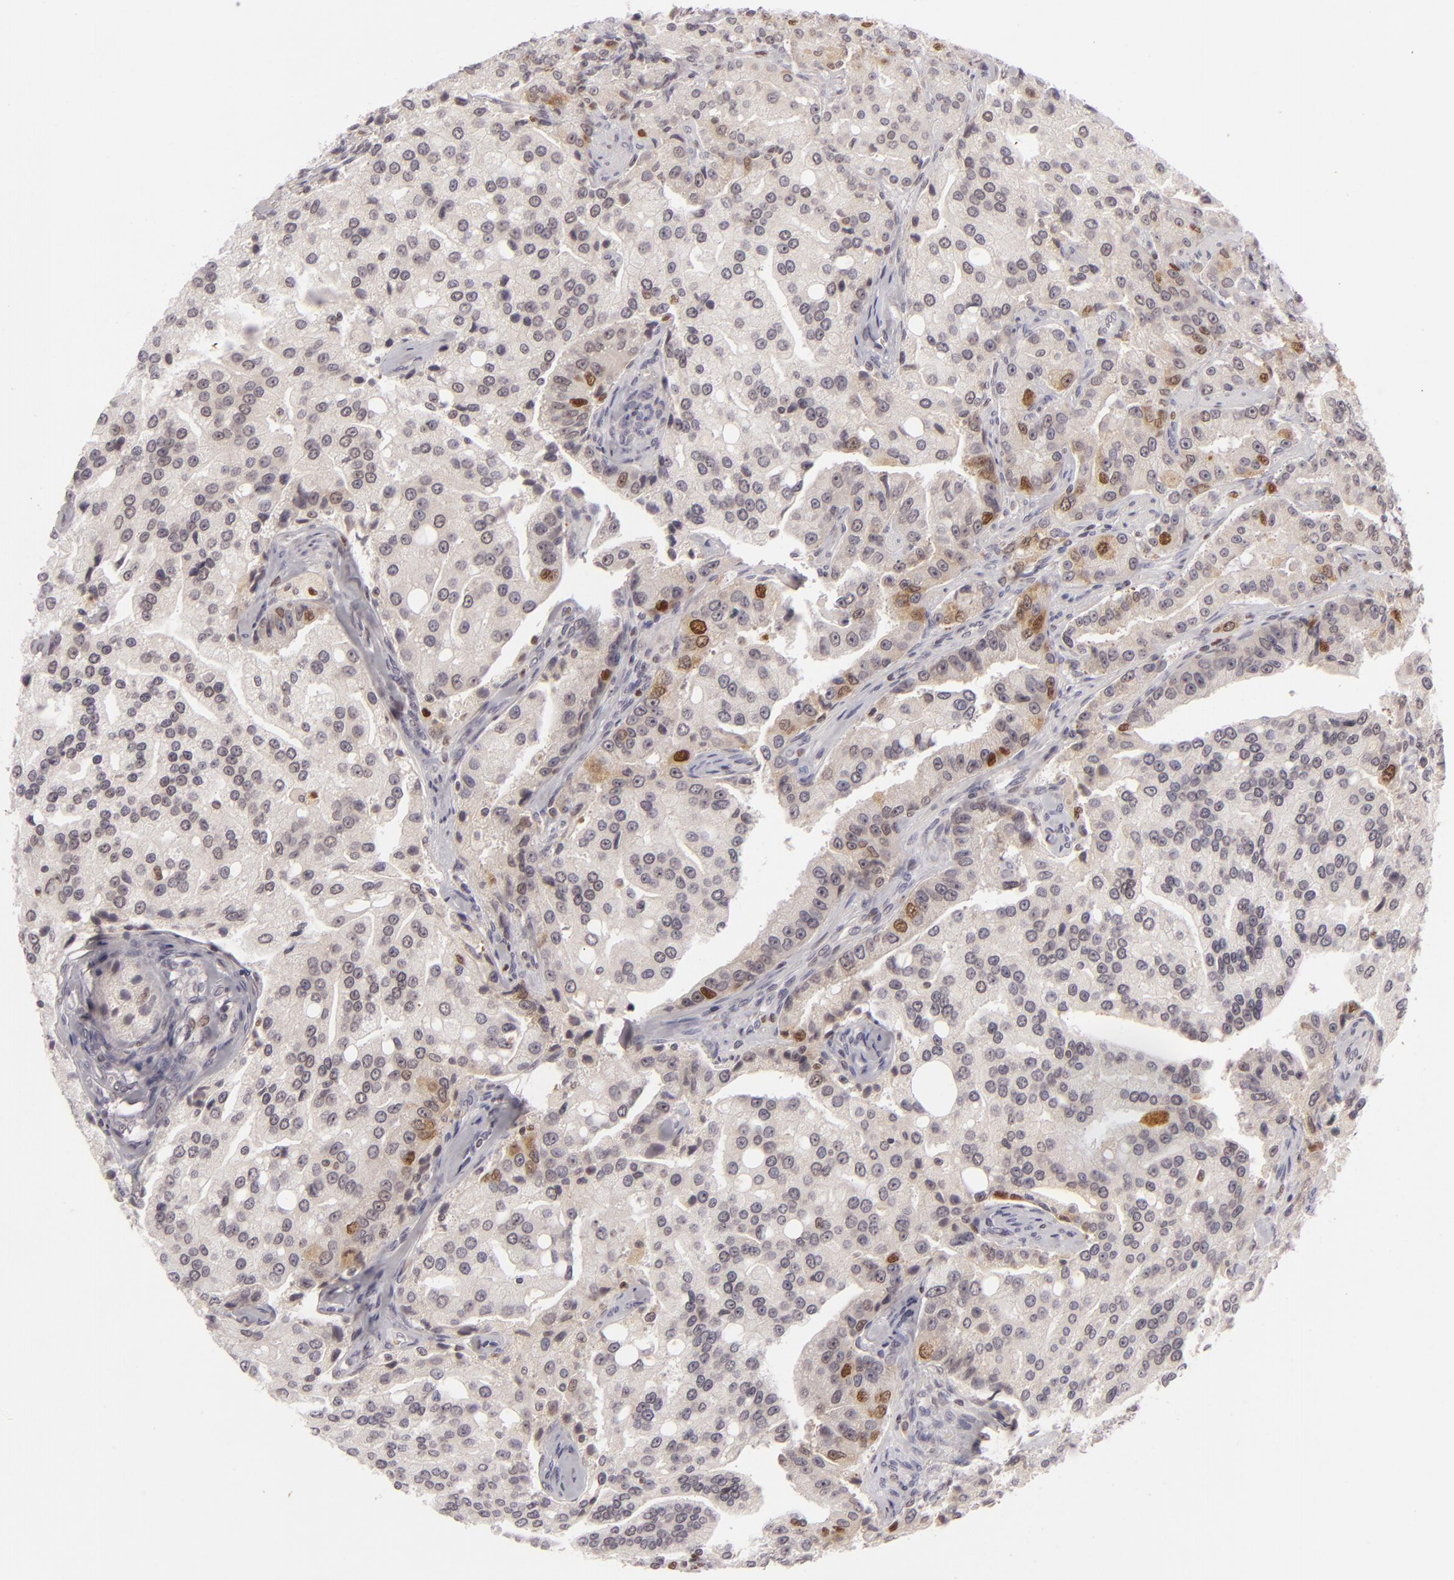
{"staining": {"intensity": "strong", "quantity": "<25%", "location": "nuclear"}, "tissue": "prostate cancer", "cell_type": "Tumor cells", "image_type": "cancer", "snomed": [{"axis": "morphology", "description": "Adenocarcinoma, Medium grade"}, {"axis": "topography", "description": "Prostate"}], "caption": "A medium amount of strong nuclear expression is appreciated in approximately <25% of tumor cells in prostate adenocarcinoma (medium-grade) tissue.", "gene": "FEN1", "patient": {"sex": "male", "age": 72}}